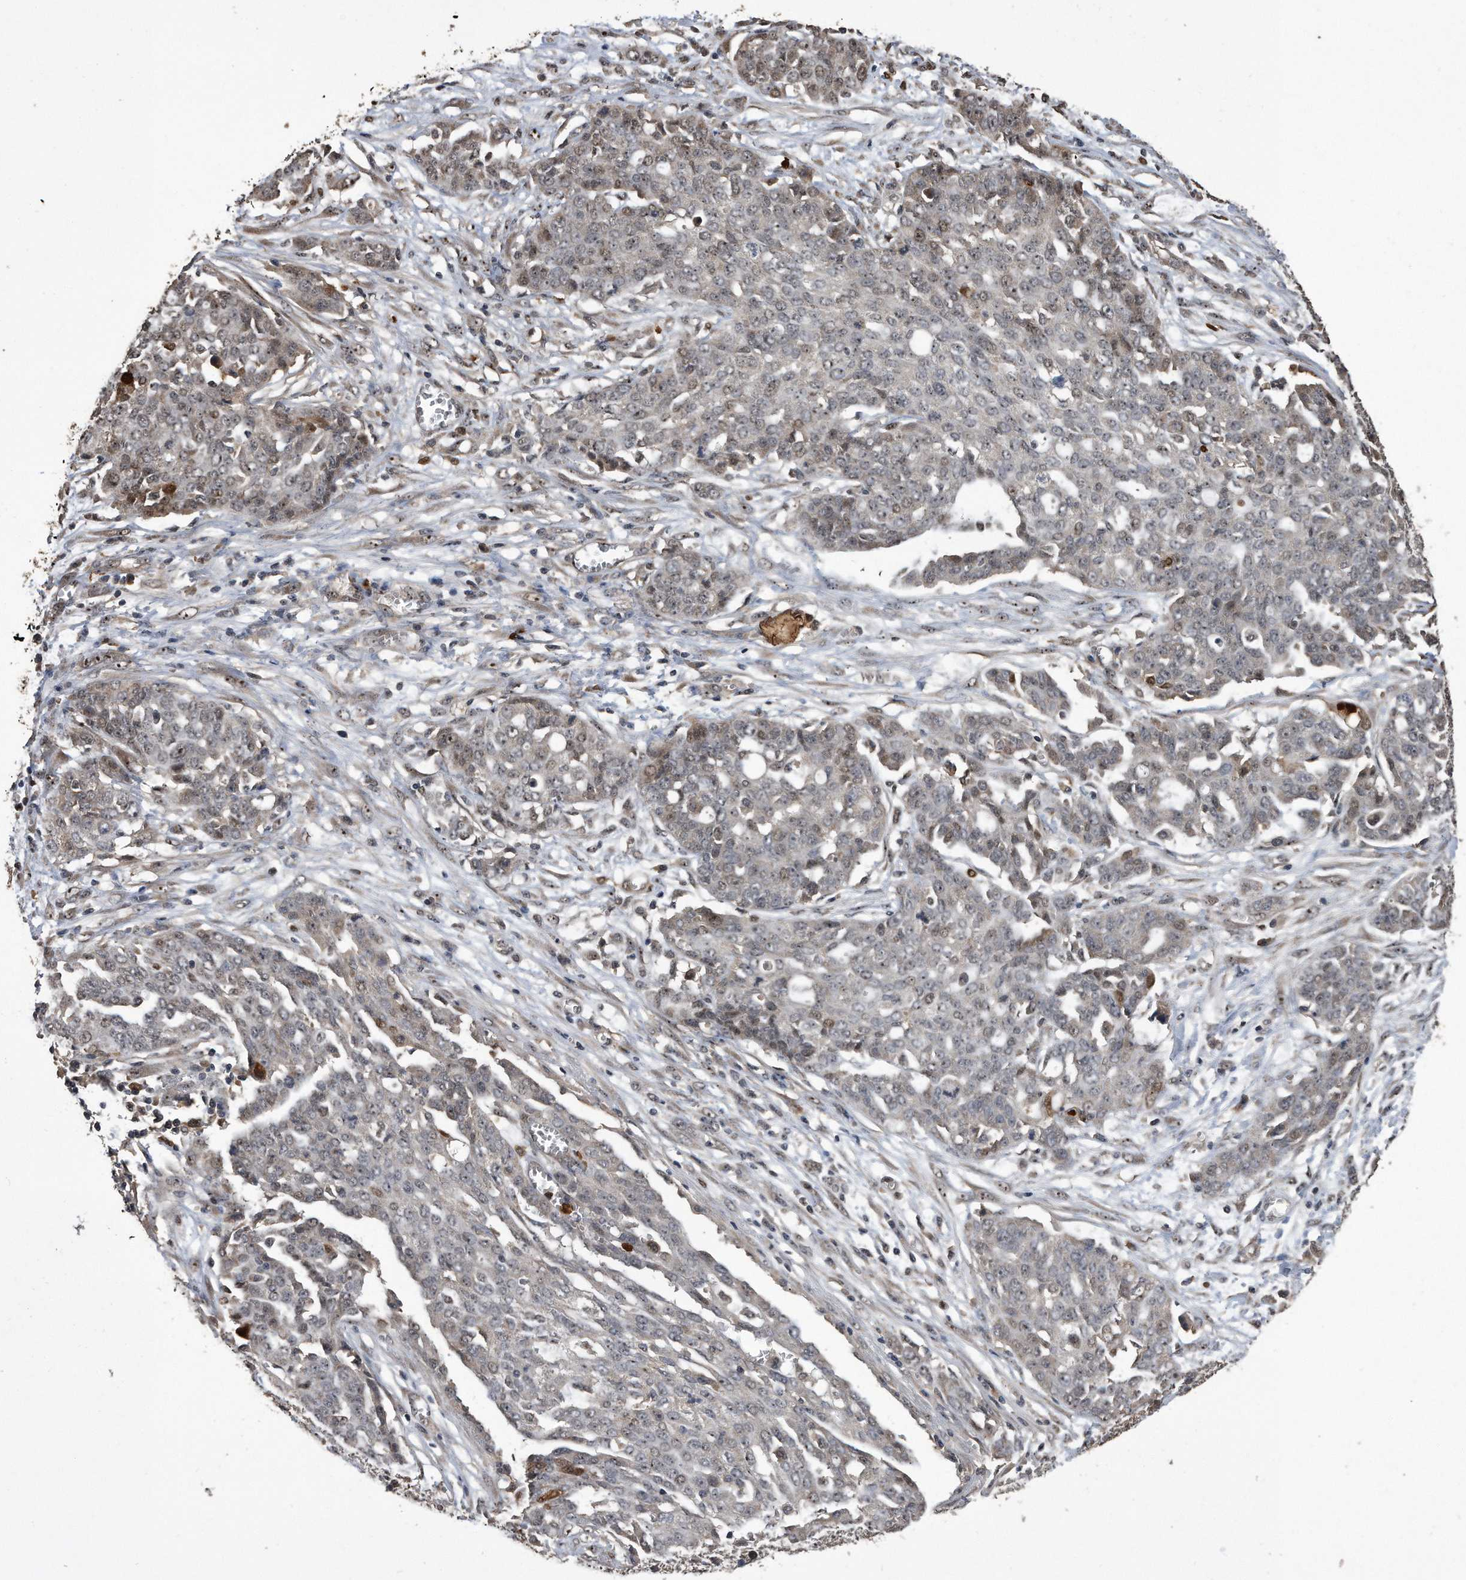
{"staining": {"intensity": "weak", "quantity": "25%-75%", "location": "cytoplasmic/membranous,nuclear"}, "tissue": "ovarian cancer", "cell_type": "Tumor cells", "image_type": "cancer", "snomed": [{"axis": "morphology", "description": "Cystadenocarcinoma, serous, NOS"}, {"axis": "topography", "description": "Soft tissue"}, {"axis": "topography", "description": "Ovary"}], "caption": "Protein expression analysis of human serous cystadenocarcinoma (ovarian) reveals weak cytoplasmic/membranous and nuclear expression in about 25%-75% of tumor cells.", "gene": "PELO", "patient": {"sex": "female", "age": 57}}